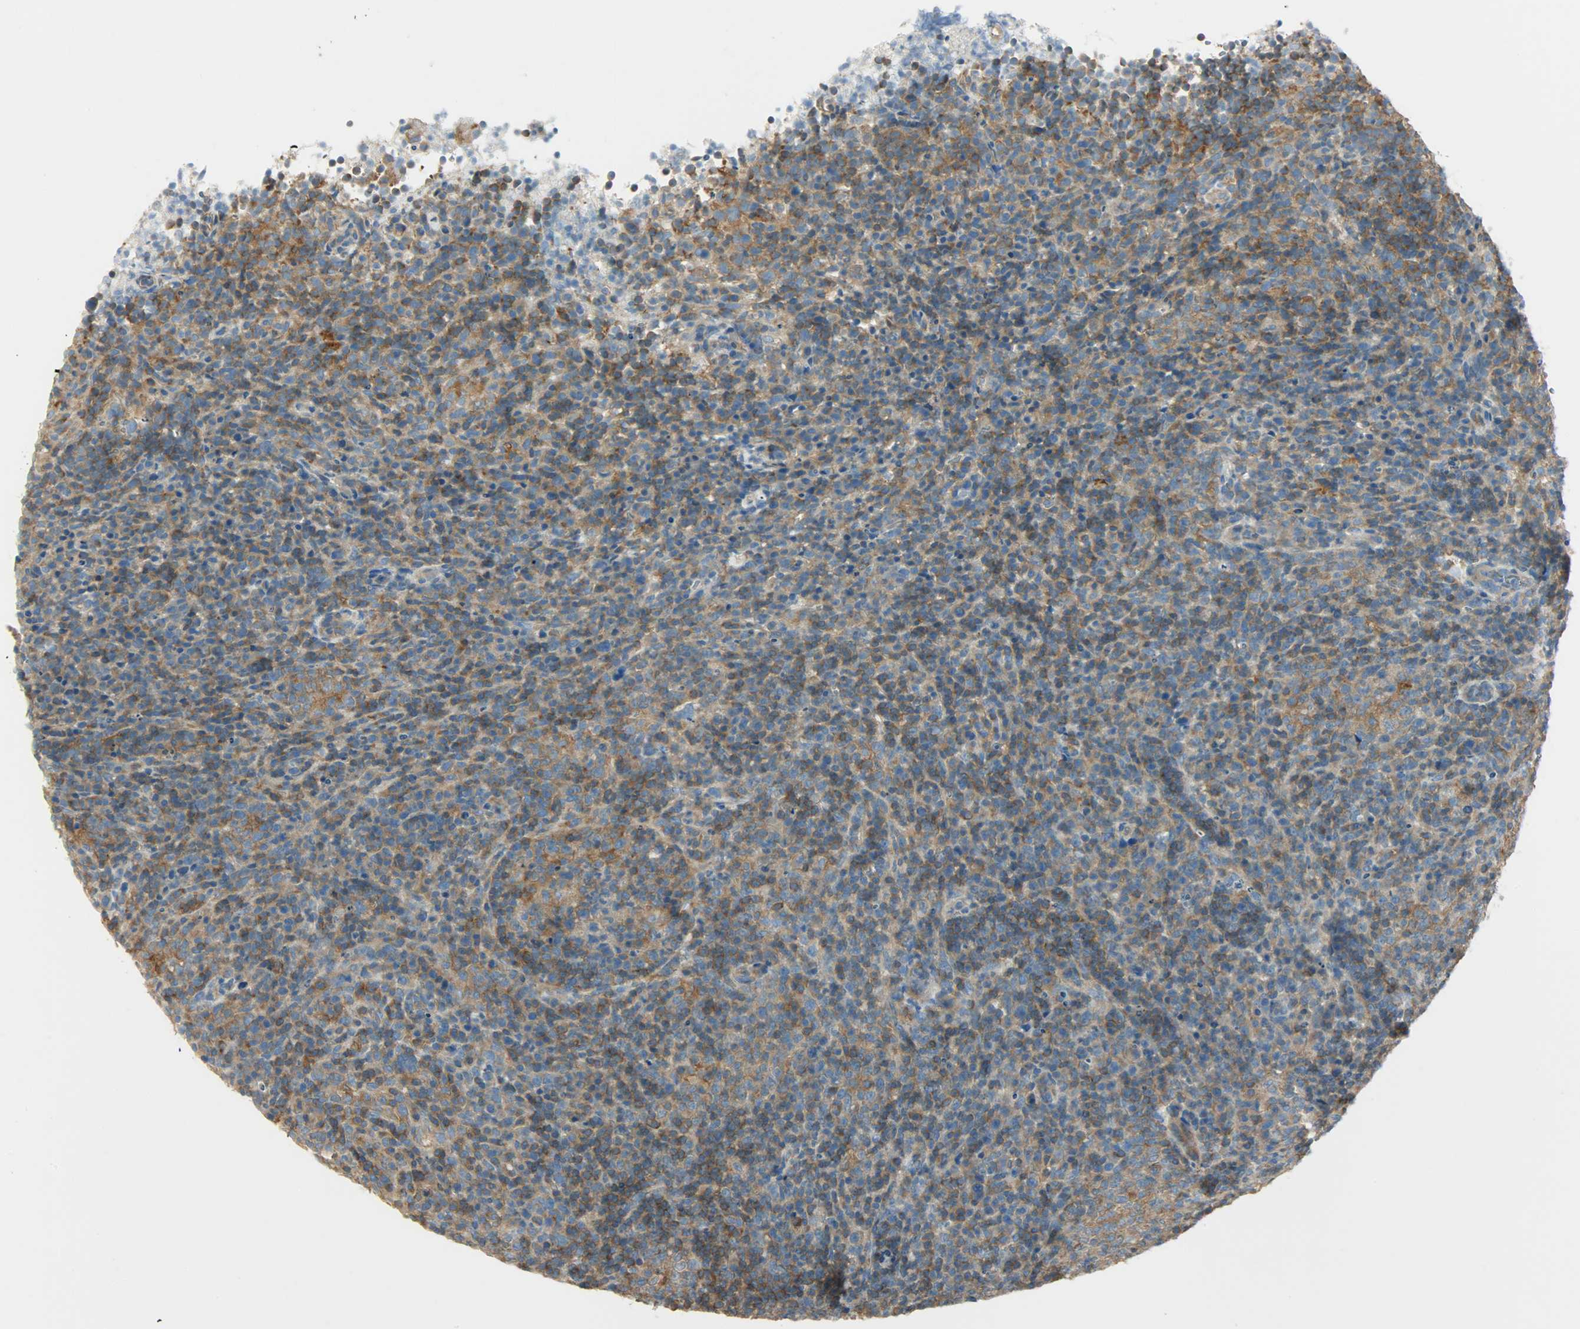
{"staining": {"intensity": "moderate", "quantity": ">75%", "location": "cytoplasmic/membranous"}, "tissue": "lymphoma", "cell_type": "Tumor cells", "image_type": "cancer", "snomed": [{"axis": "morphology", "description": "Malignant lymphoma, non-Hodgkin's type, High grade"}, {"axis": "topography", "description": "Lymph node"}], "caption": "Lymphoma tissue shows moderate cytoplasmic/membranous positivity in approximately >75% of tumor cells", "gene": "TSC22D2", "patient": {"sex": "female", "age": 76}}